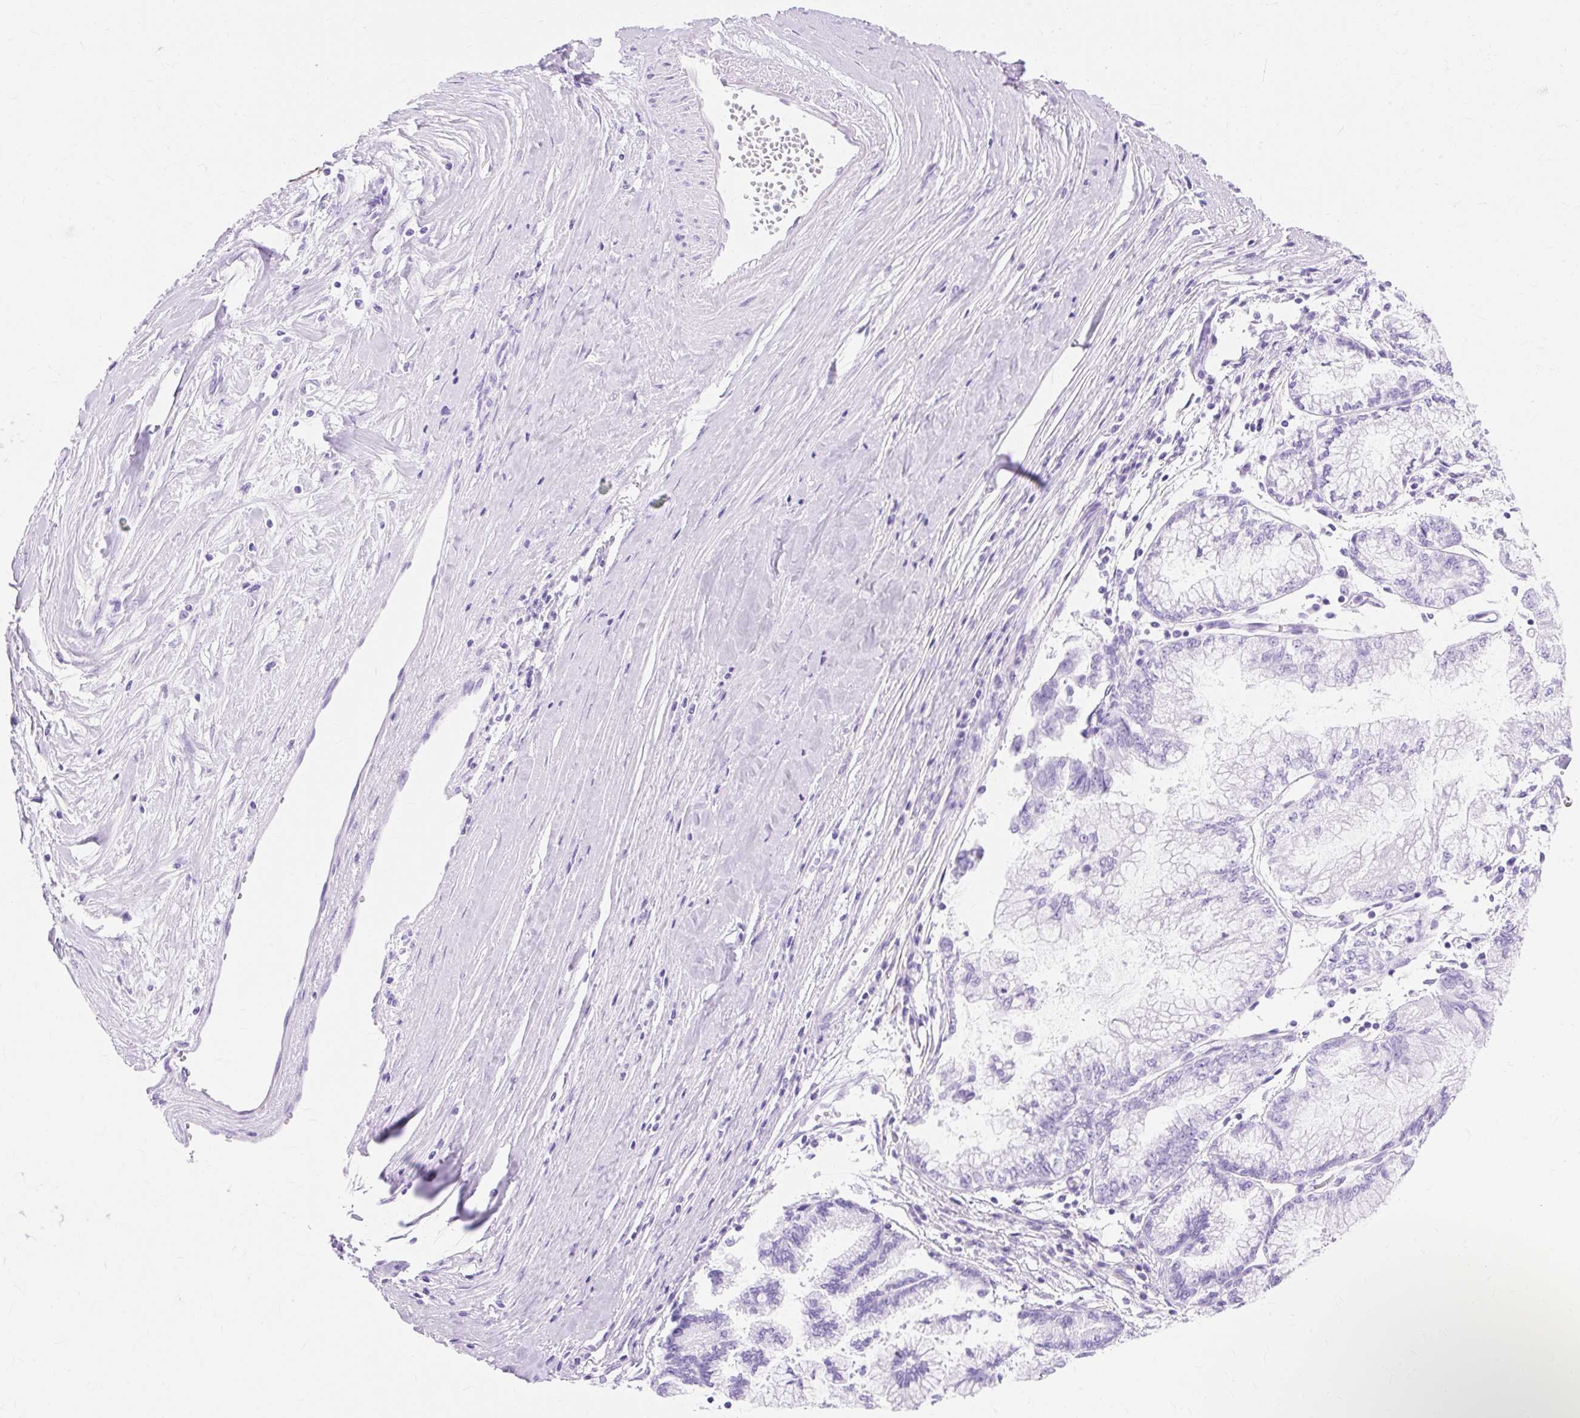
{"staining": {"intensity": "negative", "quantity": "none", "location": "none"}, "tissue": "pancreatic cancer", "cell_type": "Tumor cells", "image_type": "cancer", "snomed": [{"axis": "morphology", "description": "Adenocarcinoma, NOS"}, {"axis": "topography", "description": "Pancreas"}], "caption": "Immunohistochemical staining of pancreatic cancer shows no significant expression in tumor cells.", "gene": "MBP", "patient": {"sex": "male", "age": 73}}